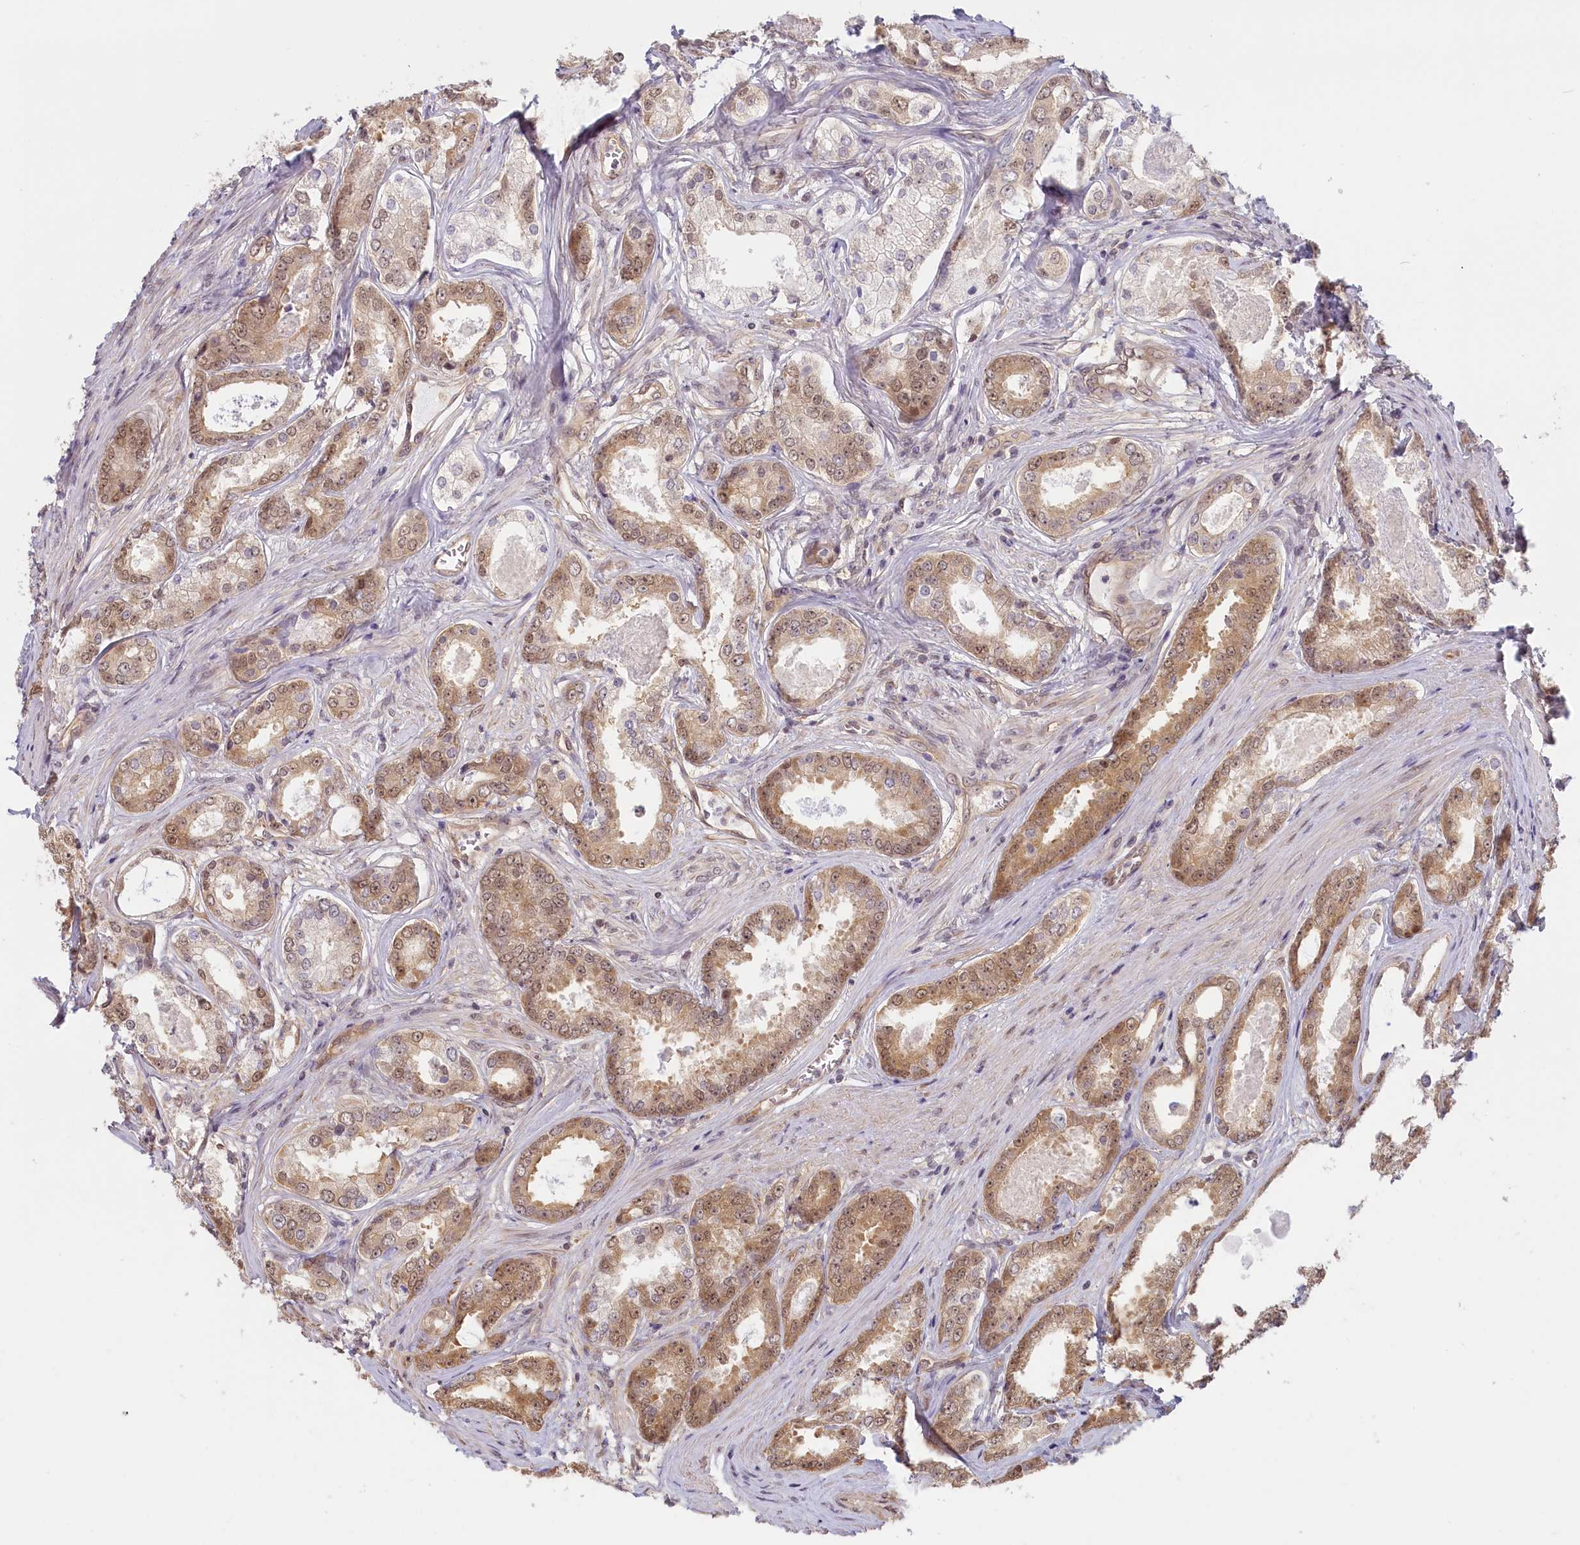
{"staining": {"intensity": "moderate", "quantity": ">75%", "location": "cytoplasmic/membranous,nuclear"}, "tissue": "prostate cancer", "cell_type": "Tumor cells", "image_type": "cancer", "snomed": [{"axis": "morphology", "description": "Adenocarcinoma, Low grade"}, {"axis": "topography", "description": "Prostate"}], "caption": "High-power microscopy captured an immunohistochemistry micrograph of prostate cancer, revealing moderate cytoplasmic/membranous and nuclear expression in approximately >75% of tumor cells.", "gene": "C19orf44", "patient": {"sex": "male", "age": 68}}